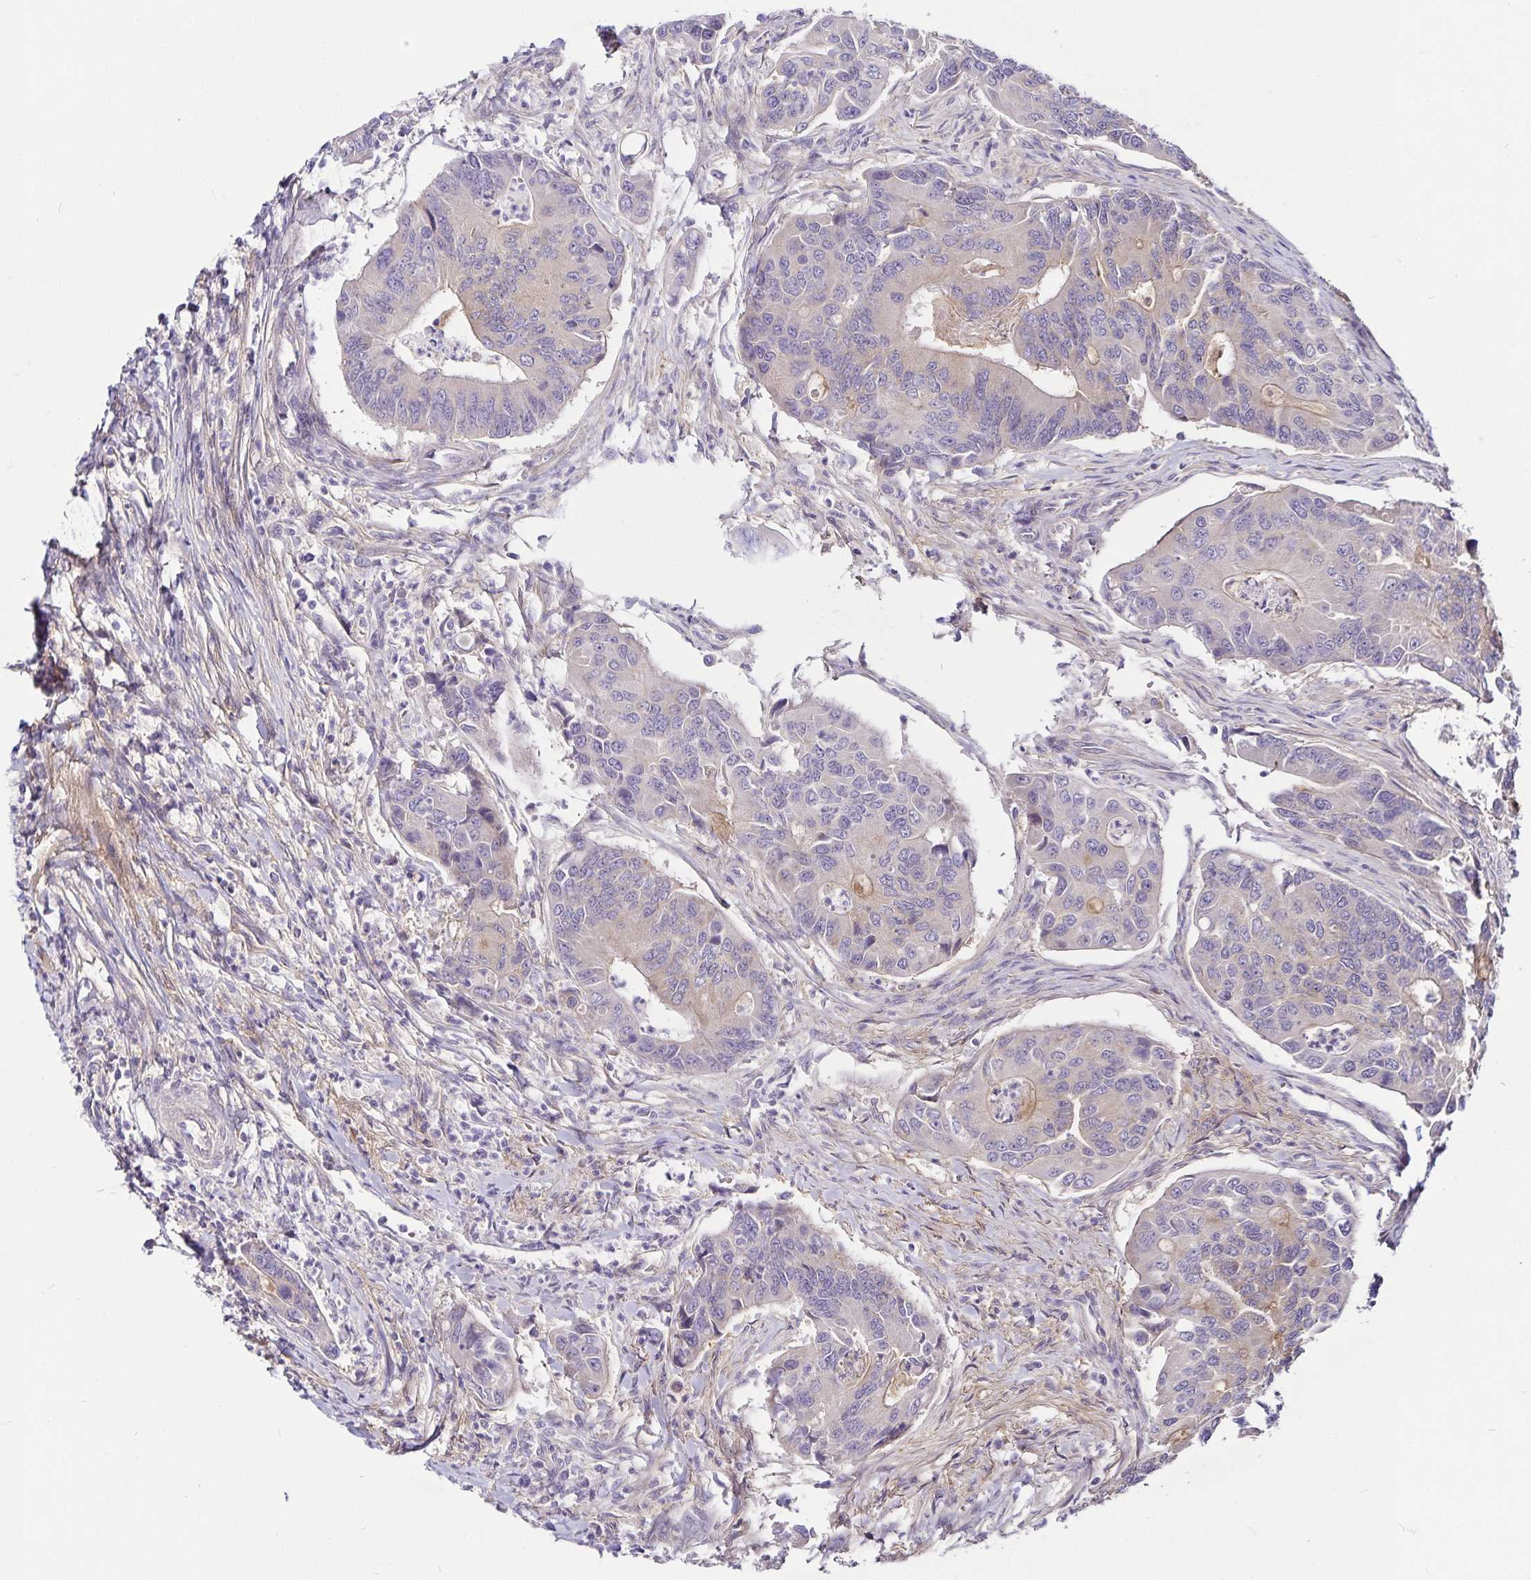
{"staining": {"intensity": "weak", "quantity": "<25%", "location": "cytoplasmic/membranous"}, "tissue": "colorectal cancer", "cell_type": "Tumor cells", "image_type": "cancer", "snomed": [{"axis": "morphology", "description": "Adenocarcinoma, NOS"}, {"axis": "topography", "description": "Colon"}], "caption": "High magnification brightfield microscopy of colorectal adenocarcinoma stained with DAB (3,3'-diaminobenzidine) (brown) and counterstained with hematoxylin (blue): tumor cells show no significant staining.", "gene": "GNG12", "patient": {"sex": "female", "age": 67}}